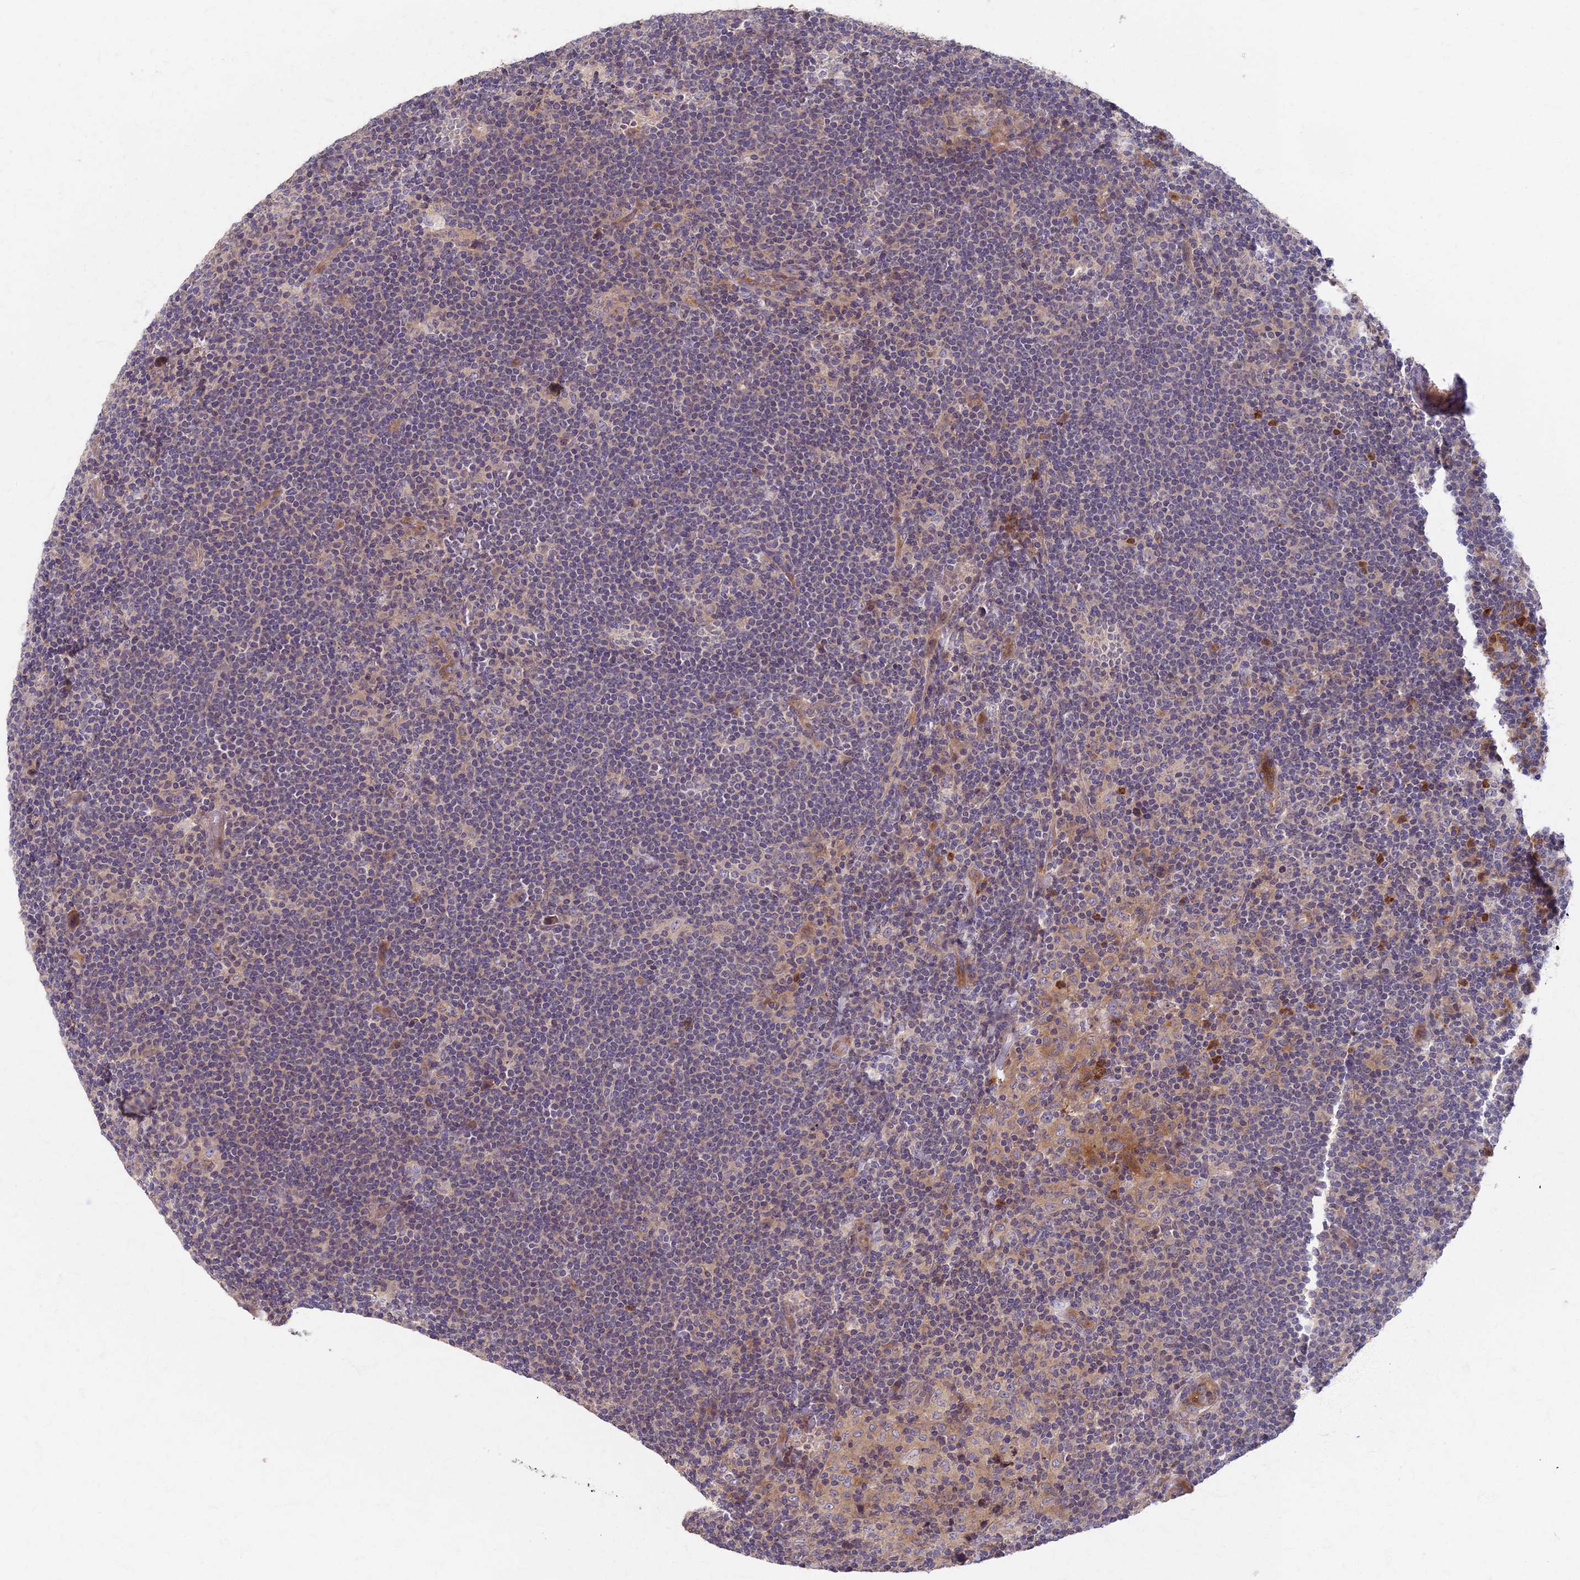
{"staining": {"intensity": "negative", "quantity": "none", "location": "none"}, "tissue": "lymphoma", "cell_type": "Tumor cells", "image_type": "cancer", "snomed": [{"axis": "morphology", "description": "Hodgkin's disease, NOS"}, {"axis": "topography", "description": "Lymph node"}], "caption": "A high-resolution micrograph shows immunohistochemistry (IHC) staining of lymphoma, which displays no significant expression in tumor cells.", "gene": "AP4E1", "patient": {"sex": "female", "age": 57}}